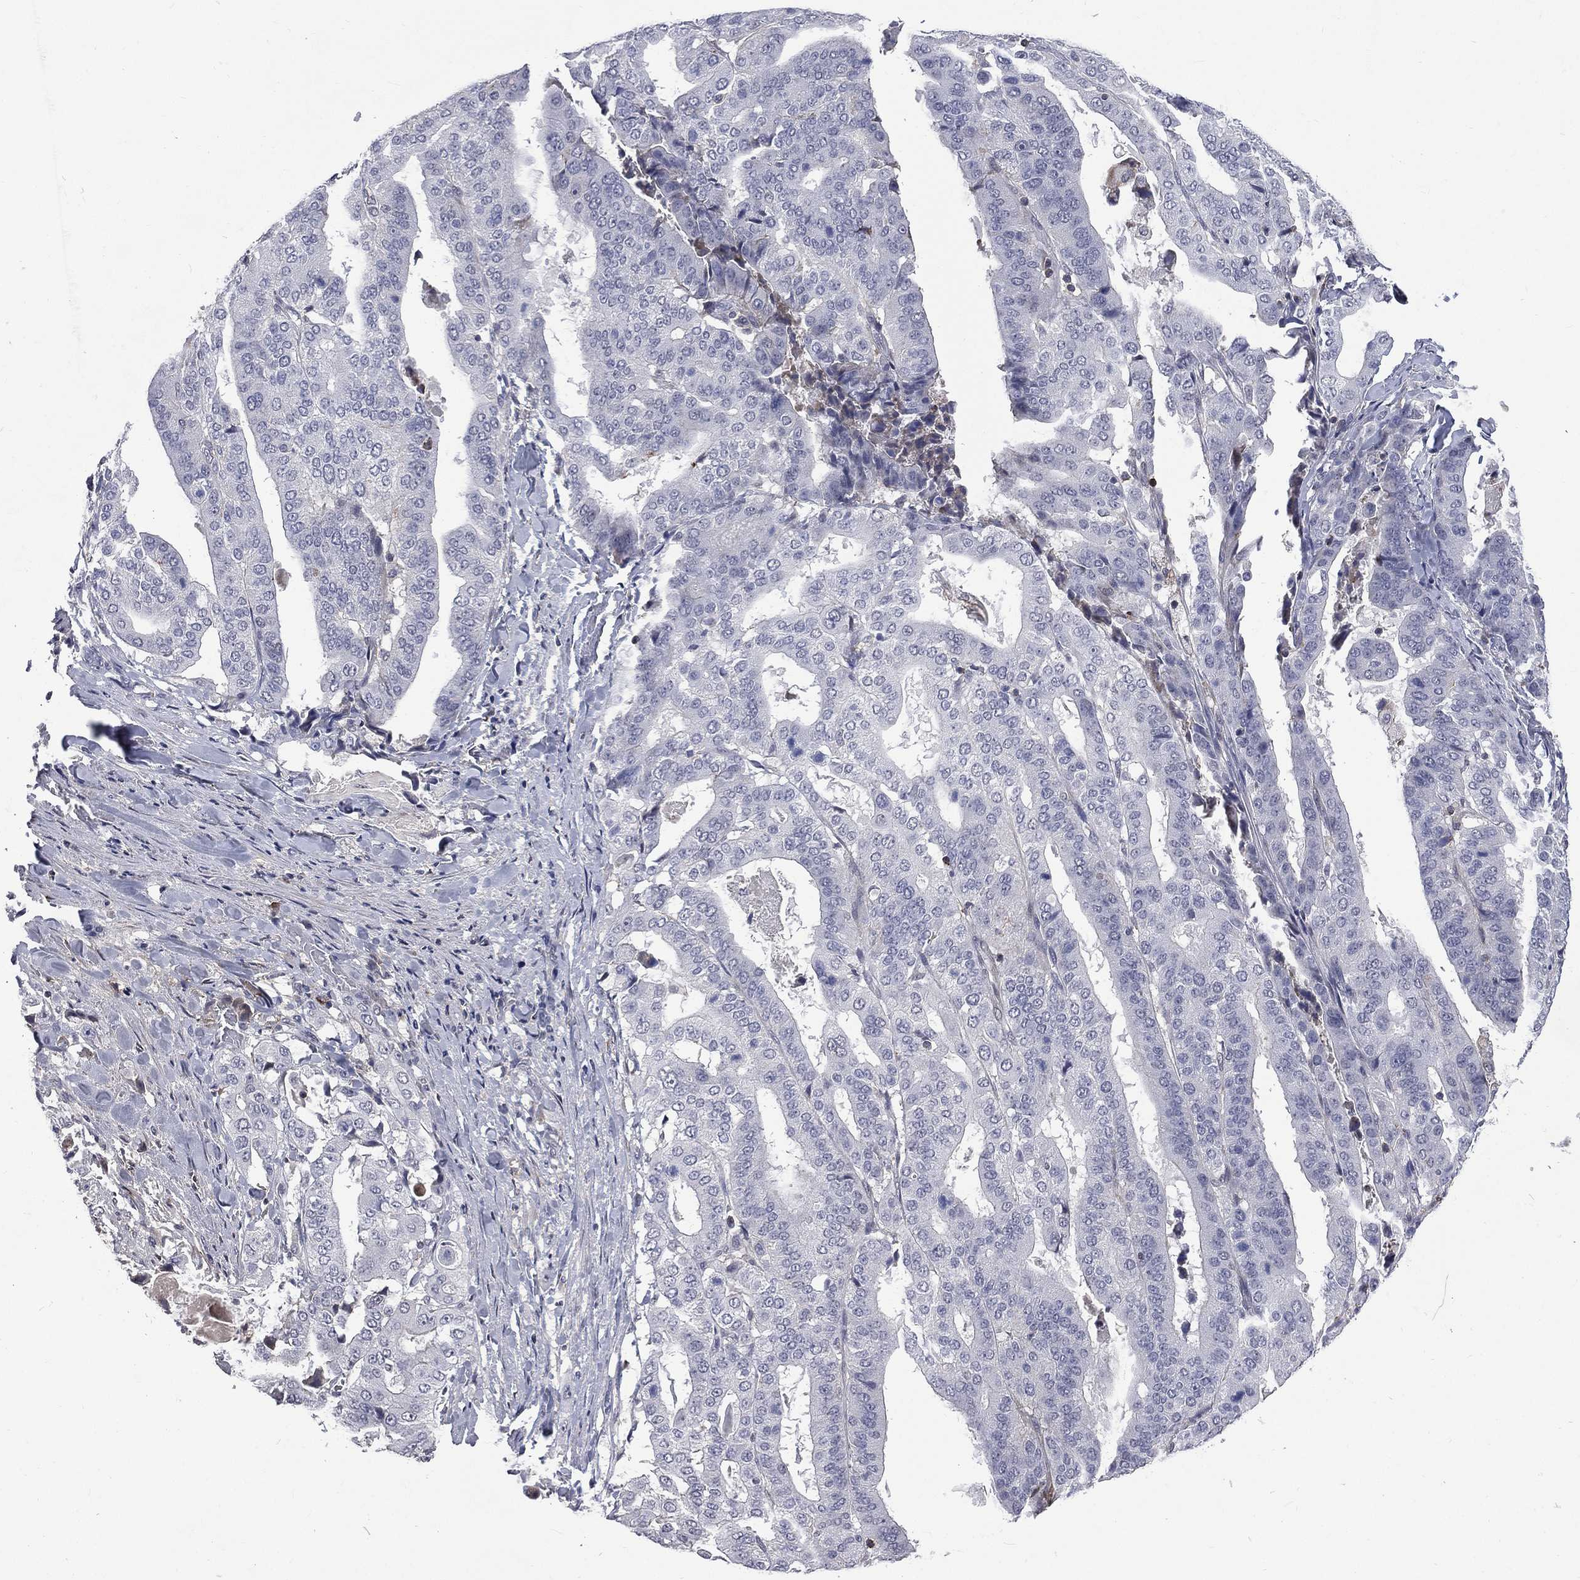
{"staining": {"intensity": "negative", "quantity": "none", "location": "none"}, "tissue": "stomach cancer", "cell_type": "Tumor cells", "image_type": "cancer", "snomed": [{"axis": "morphology", "description": "Adenocarcinoma, NOS"}, {"axis": "topography", "description": "Stomach"}], "caption": "Immunohistochemistry image of stomach cancer (adenocarcinoma) stained for a protein (brown), which demonstrates no expression in tumor cells.", "gene": "FGG", "patient": {"sex": "male", "age": 48}}